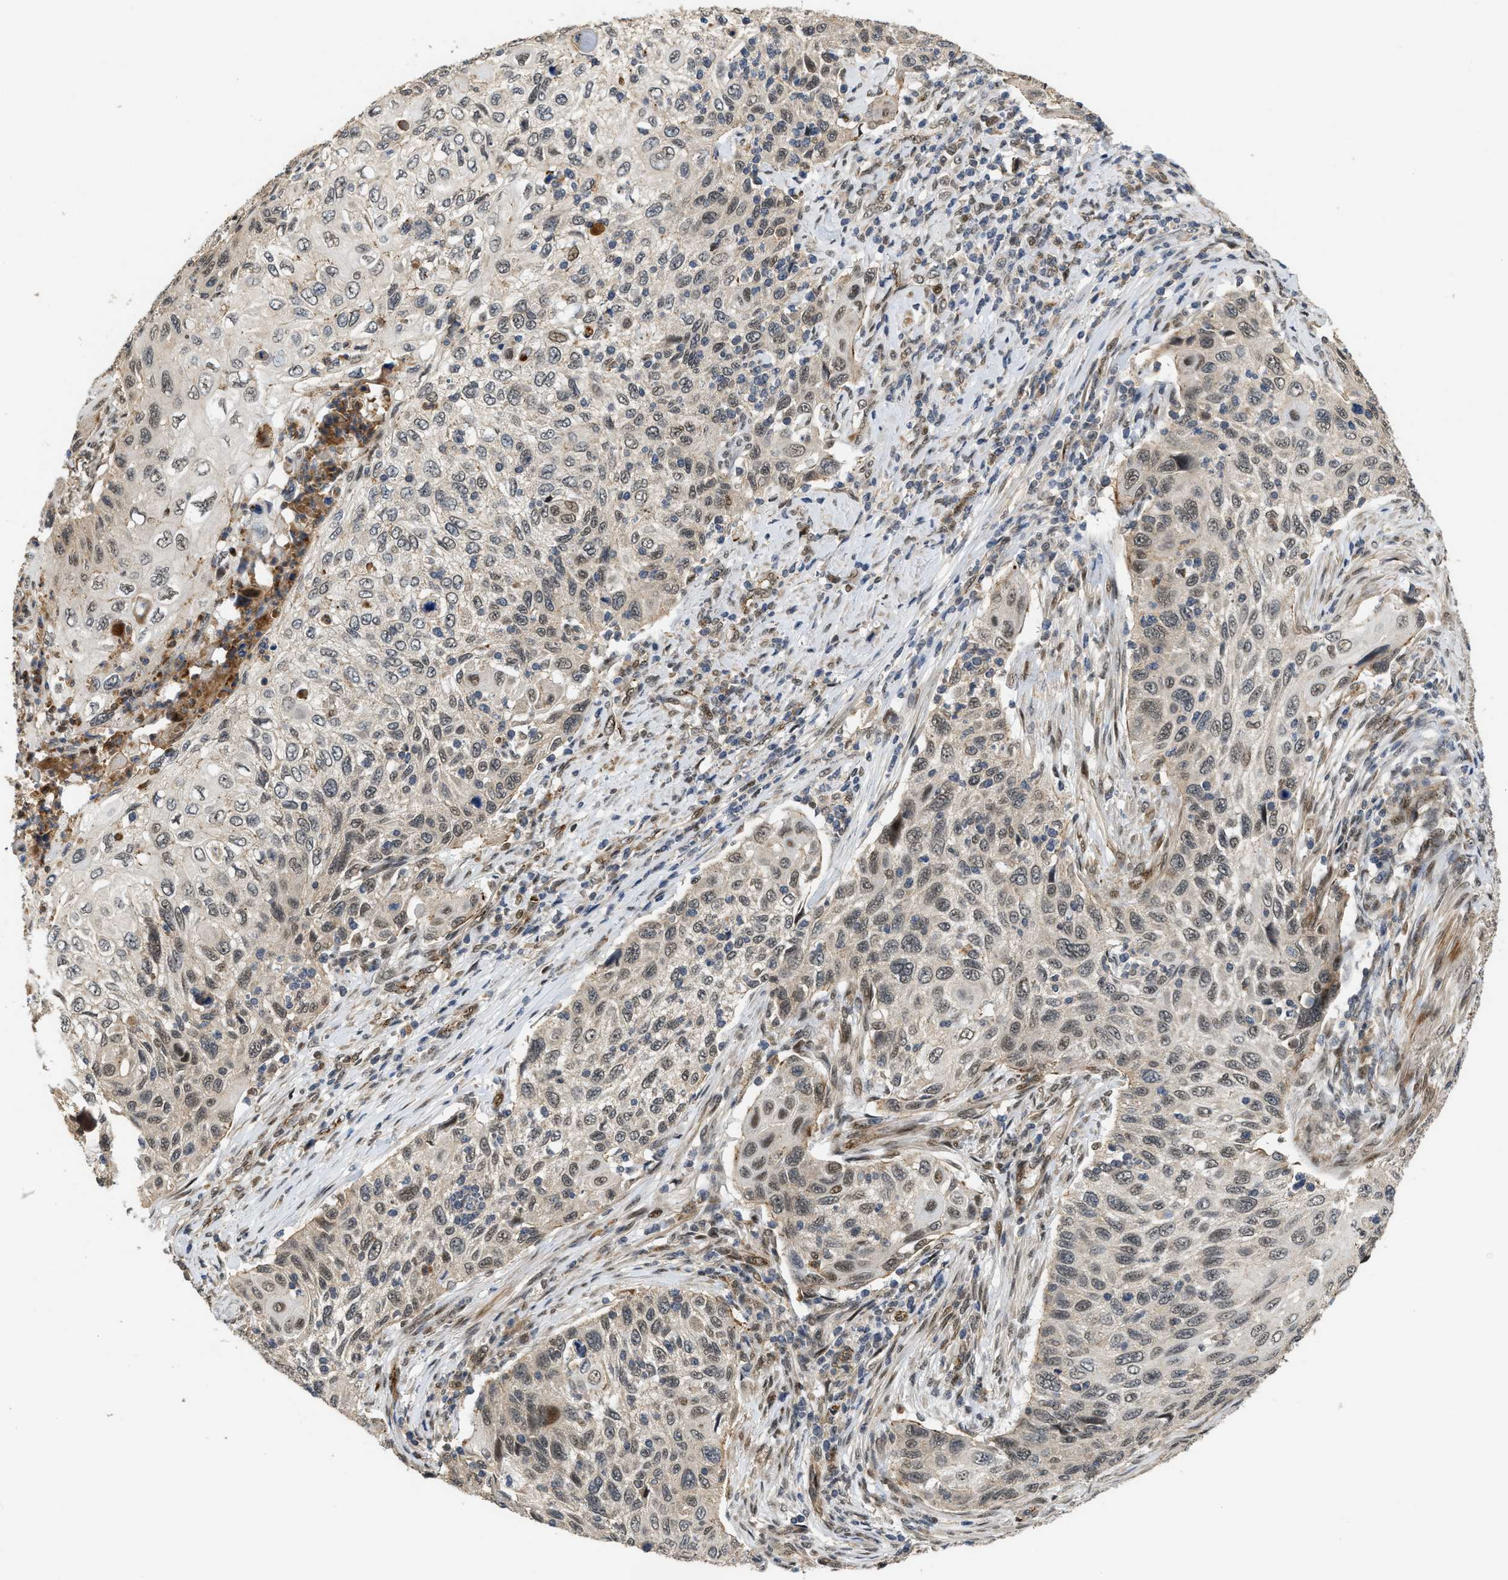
{"staining": {"intensity": "weak", "quantity": "<25%", "location": "nuclear"}, "tissue": "cervical cancer", "cell_type": "Tumor cells", "image_type": "cancer", "snomed": [{"axis": "morphology", "description": "Squamous cell carcinoma, NOS"}, {"axis": "topography", "description": "Cervix"}], "caption": "Cervical squamous cell carcinoma was stained to show a protein in brown. There is no significant expression in tumor cells.", "gene": "DPF2", "patient": {"sex": "female", "age": 70}}